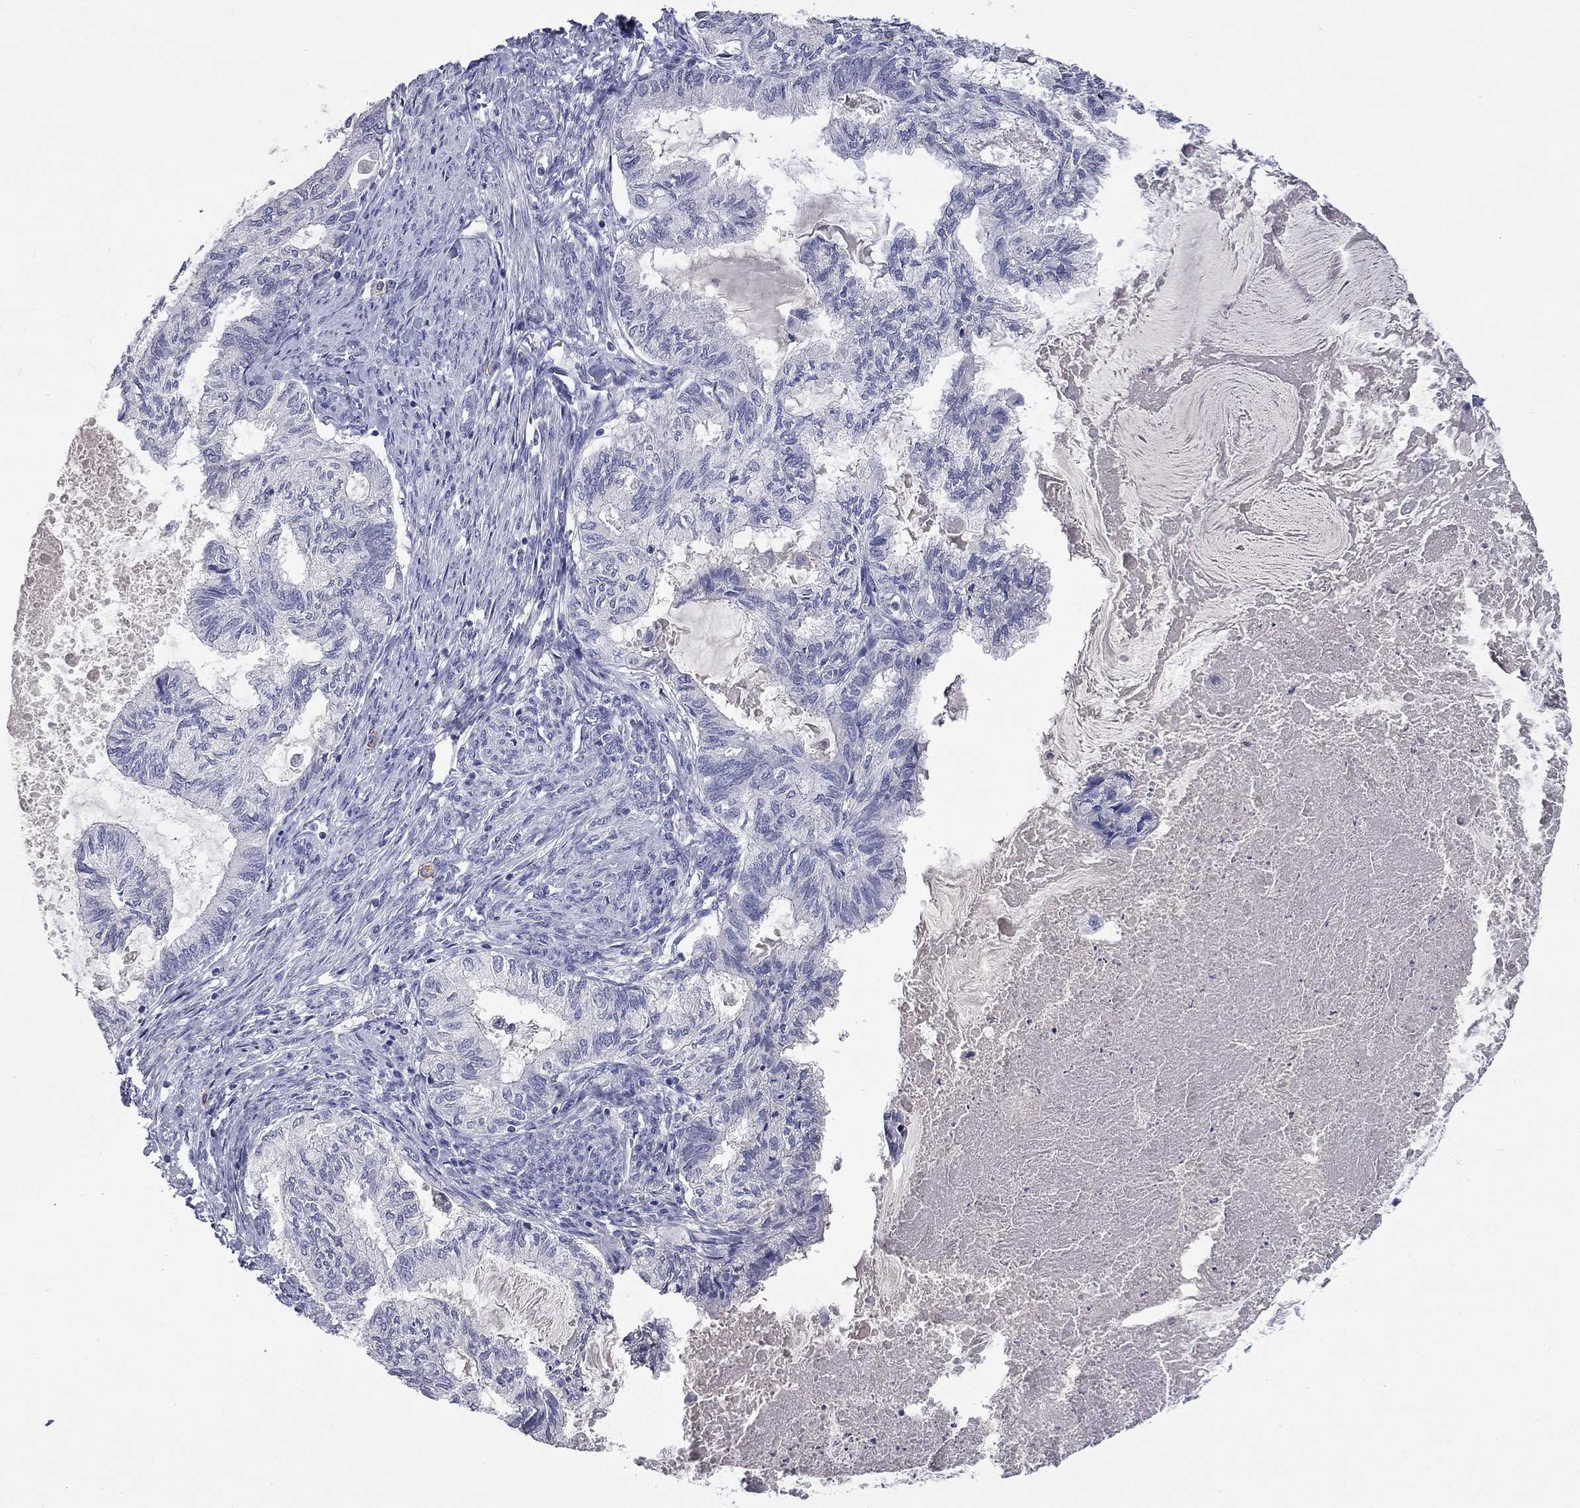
{"staining": {"intensity": "negative", "quantity": "none", "location": "none"}, "tissue": "endometrial cancer", "cell_type": "Tumor cells", "image_type": "cancer", "snomed": [{"axis": "morphology", "description": "Adenocarcinoma, NOS"}, {"axis": "topography", "description": "Endometrium"}], "caption": "This photomicrograph is of endometrial cancer stained with immunohistochemistry (IHC) to label a protein in brown with the nuclei are counter-stained blue. There is no expression in tumor cells.", "gene": "SLC51A", "patient": {"sex": "female", "age": 86}}